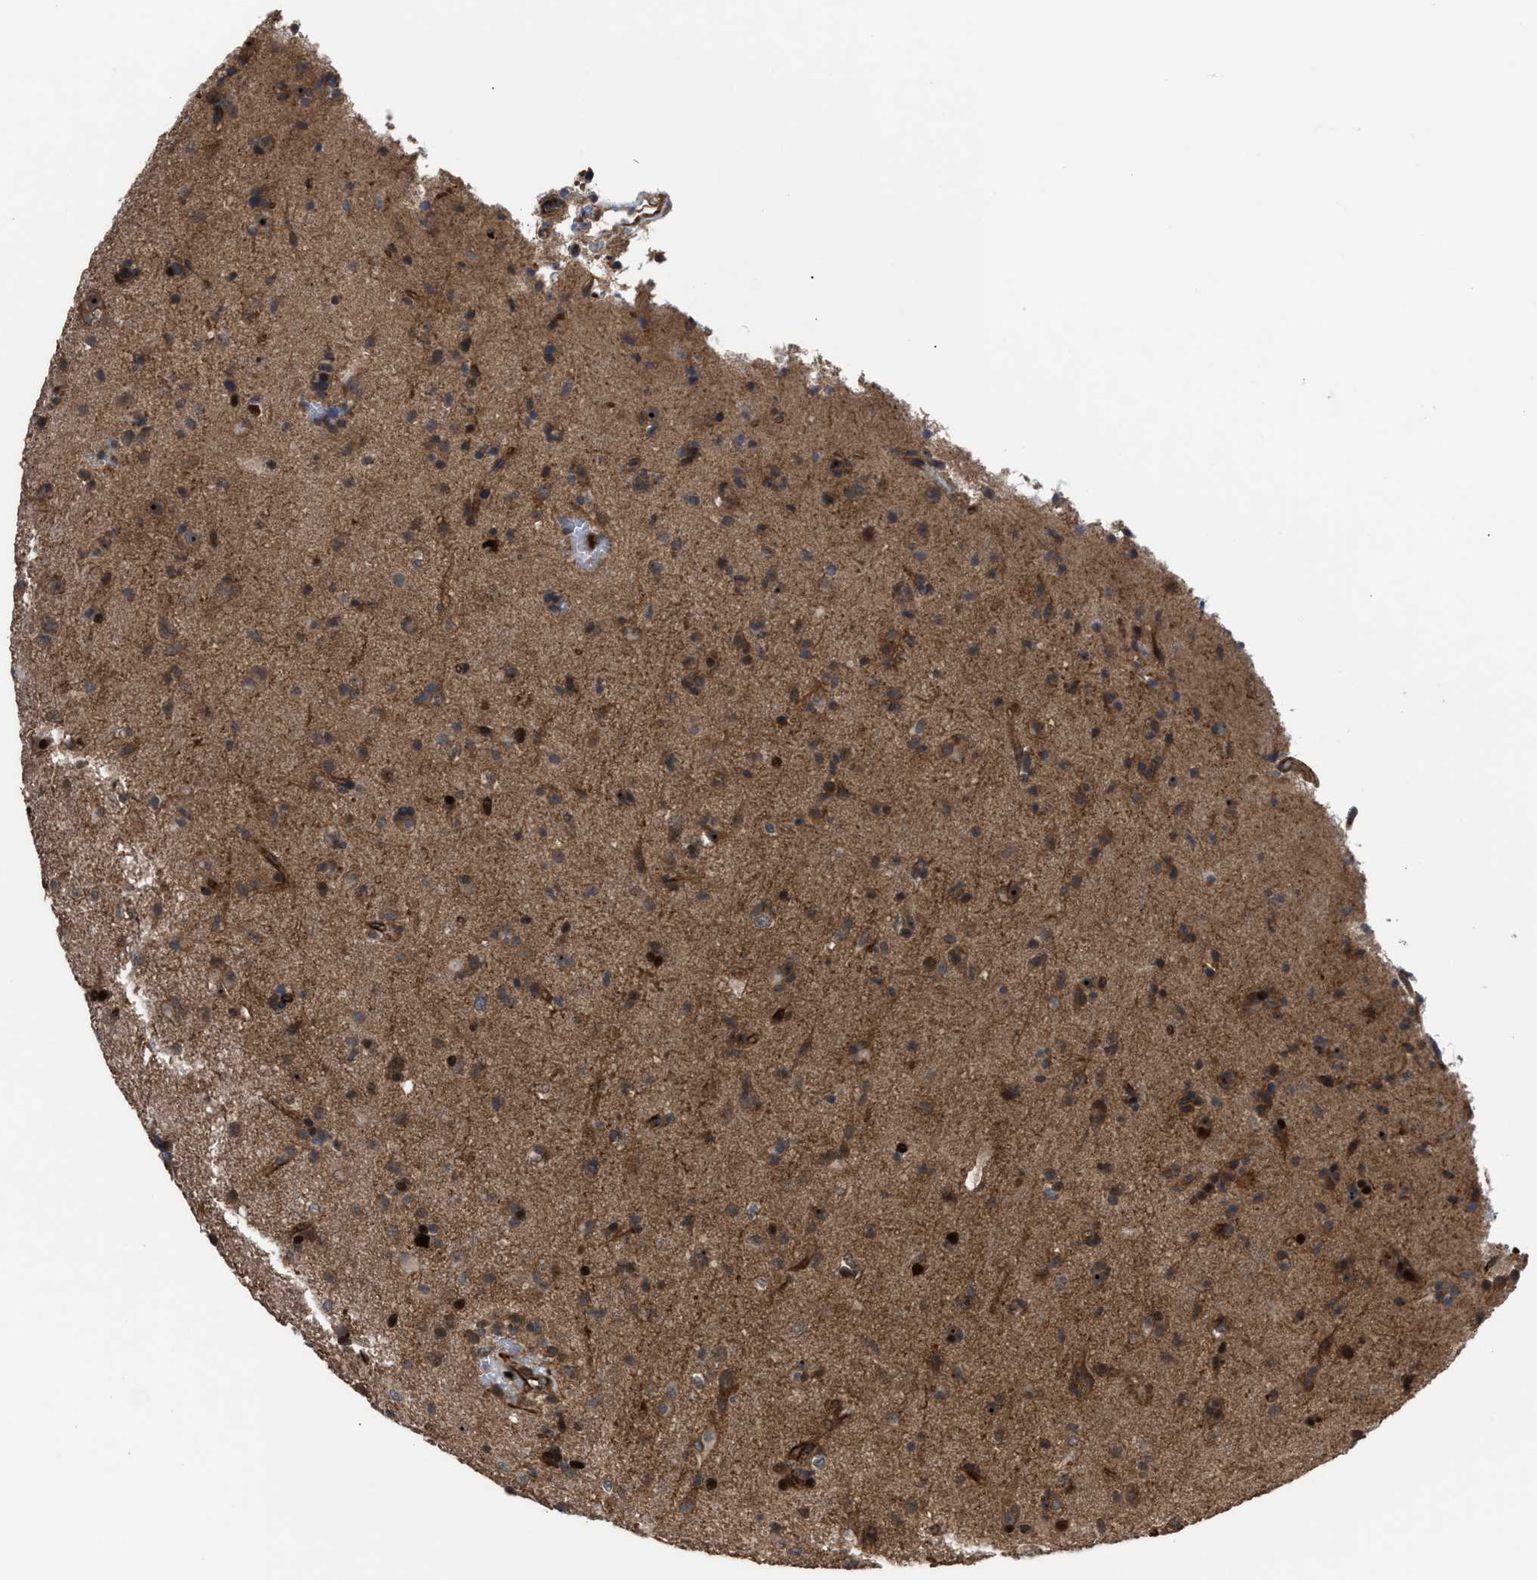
{"staining": {"intensity": "moderate", "quantity": "25%-75%", "location": "cytoplasmic/membranous,nuclear"}, "tissue": "glioma", "cell_type": "Tumor cells", "image_type": "cancer", "snomed": [{"axis": "morphology", "description": "Glioma, malignant, Low grade"}, {"axis": "topography", "description": "Brain"}], "caption": "Moderate cytoplasmic/membranous and nuclear expression is identified in approximately 25%-75% of tumor cells in malignant glioma (low-grade).", "gene": "TP53BP2", "patient": {"sex": "male", "age": 65}}